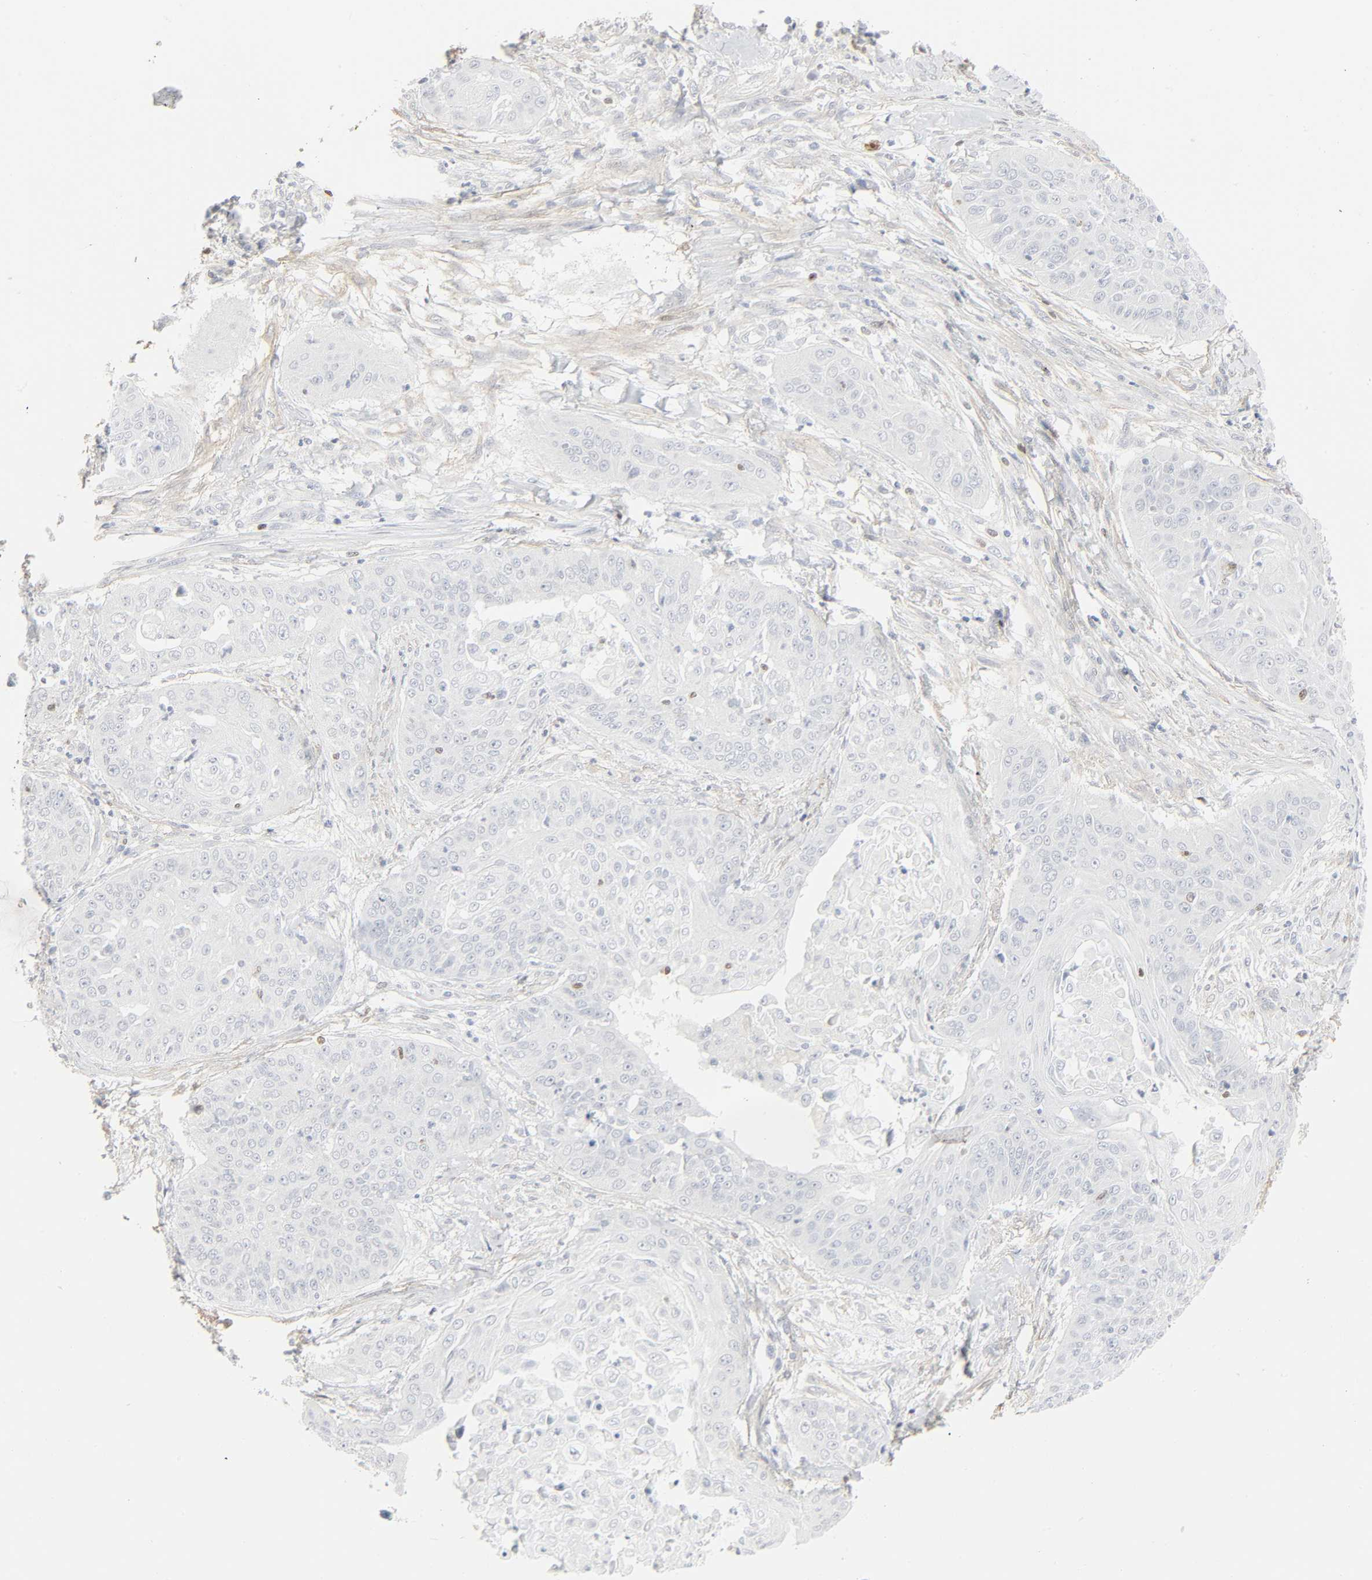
{"staining": {"intensity": "negative", "quantity": "none", "location": "none"}, "tissue": "cervical cancer", "cell_type": "Tumor cells", "image_type": "cancer", "snomed": [{"axis": "morphology", "description": "Squamous cell carcinoma, NOS"}, {"axis": "topography", "description": "Cervix"}], "caption": "A micrograph of human cervical cancer is negative for staining in tumor cells.", "gene": "ZBTB16", "patient": {"sex": "female", "age": 64}}